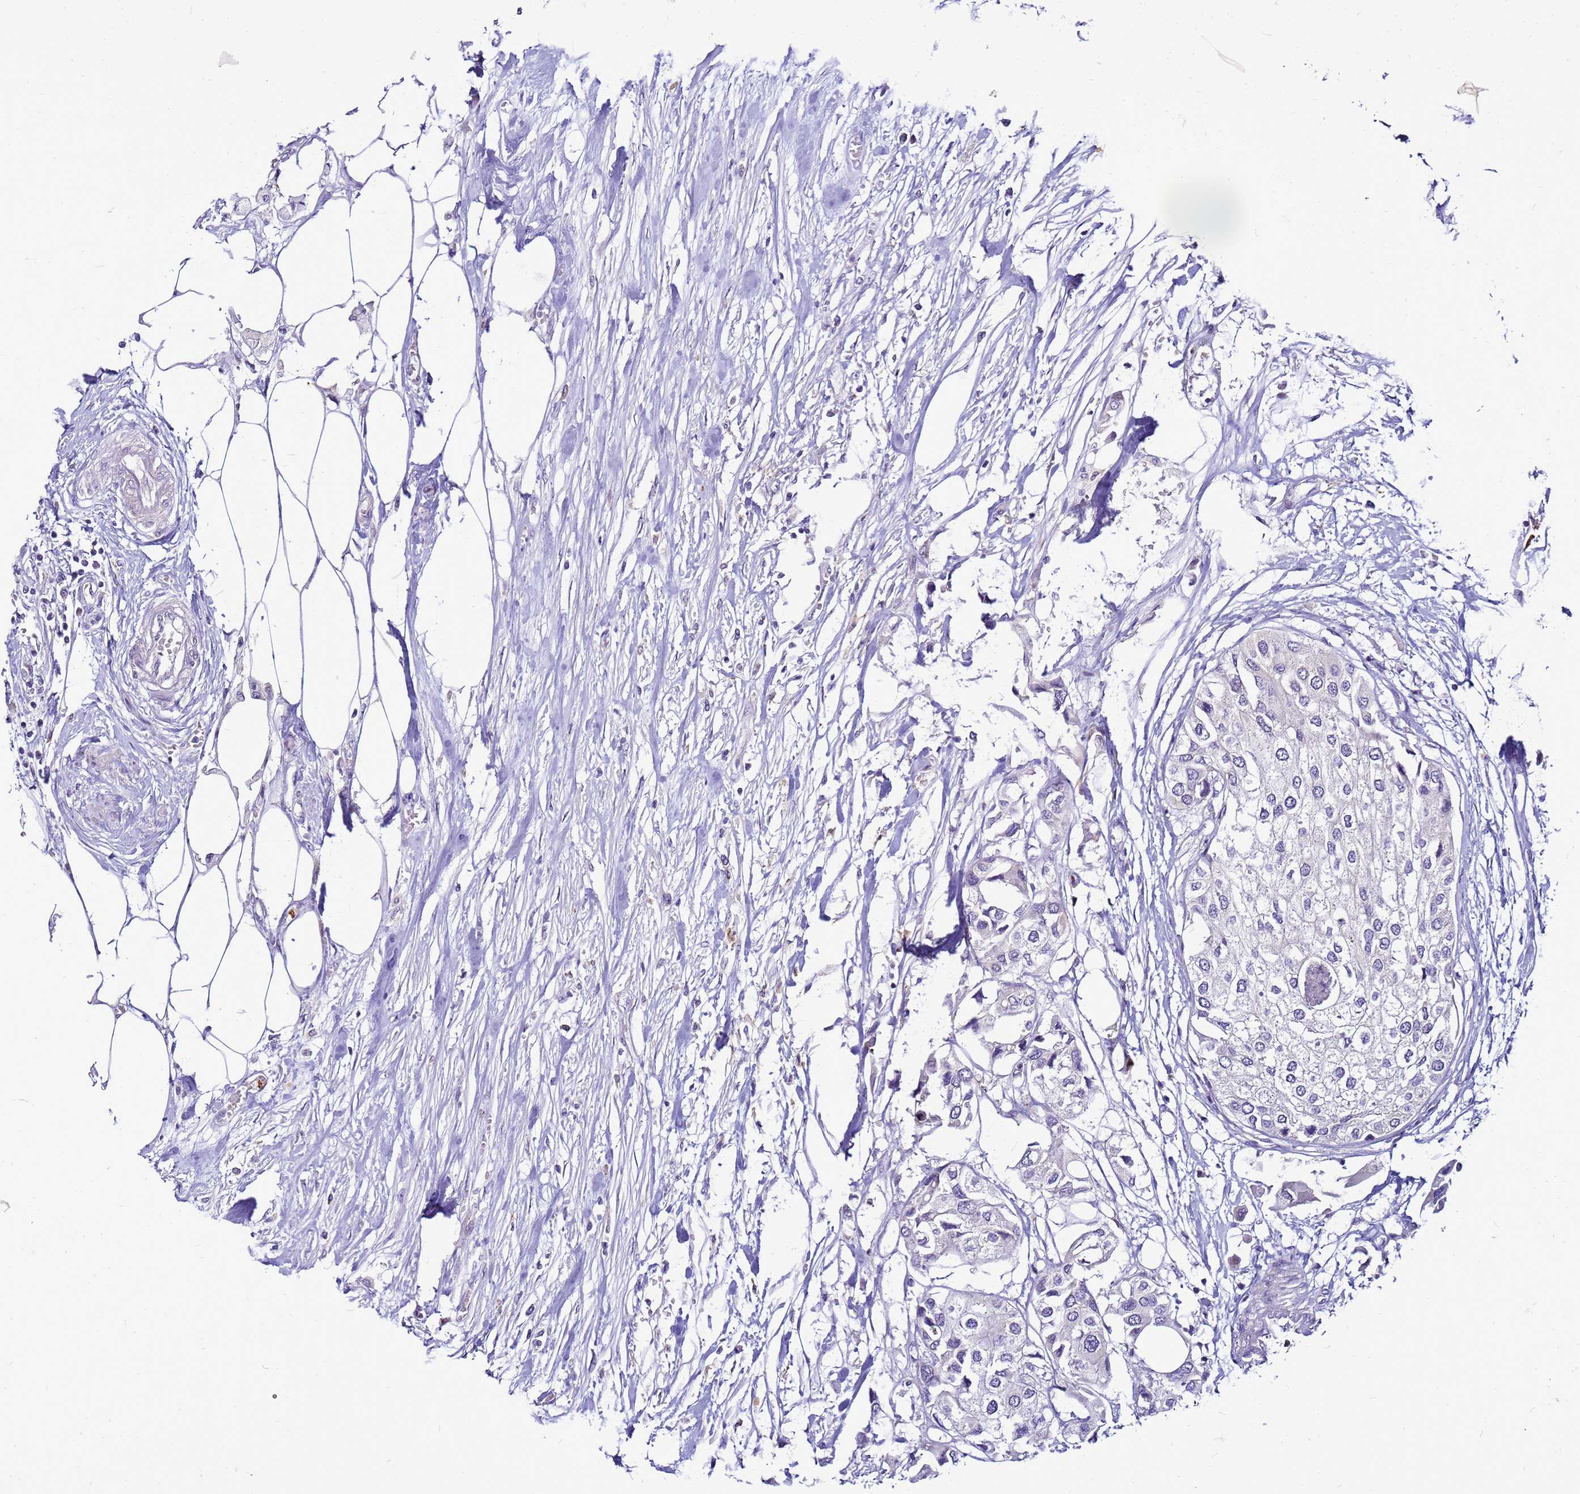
{"staining": {"intensity": "negative", "quantity": "none", "location": "none"}, "tissue": "urothelial cancer", "cell_type": "Tumor cells", "image_type": "cancer", "snomed": [{"axis": "morphology", "description": "Urothelial carcinoma, High grade"}, {"axis": "topography", "description": "Urinary bladder"}], "caption": "This is an immunohistochemistry (IHC) micrograph of human urothelial cancer. There is no staining in tumor cells.", "gene": "VPS4B", "patient": {"sex": "male", "age": 64}}